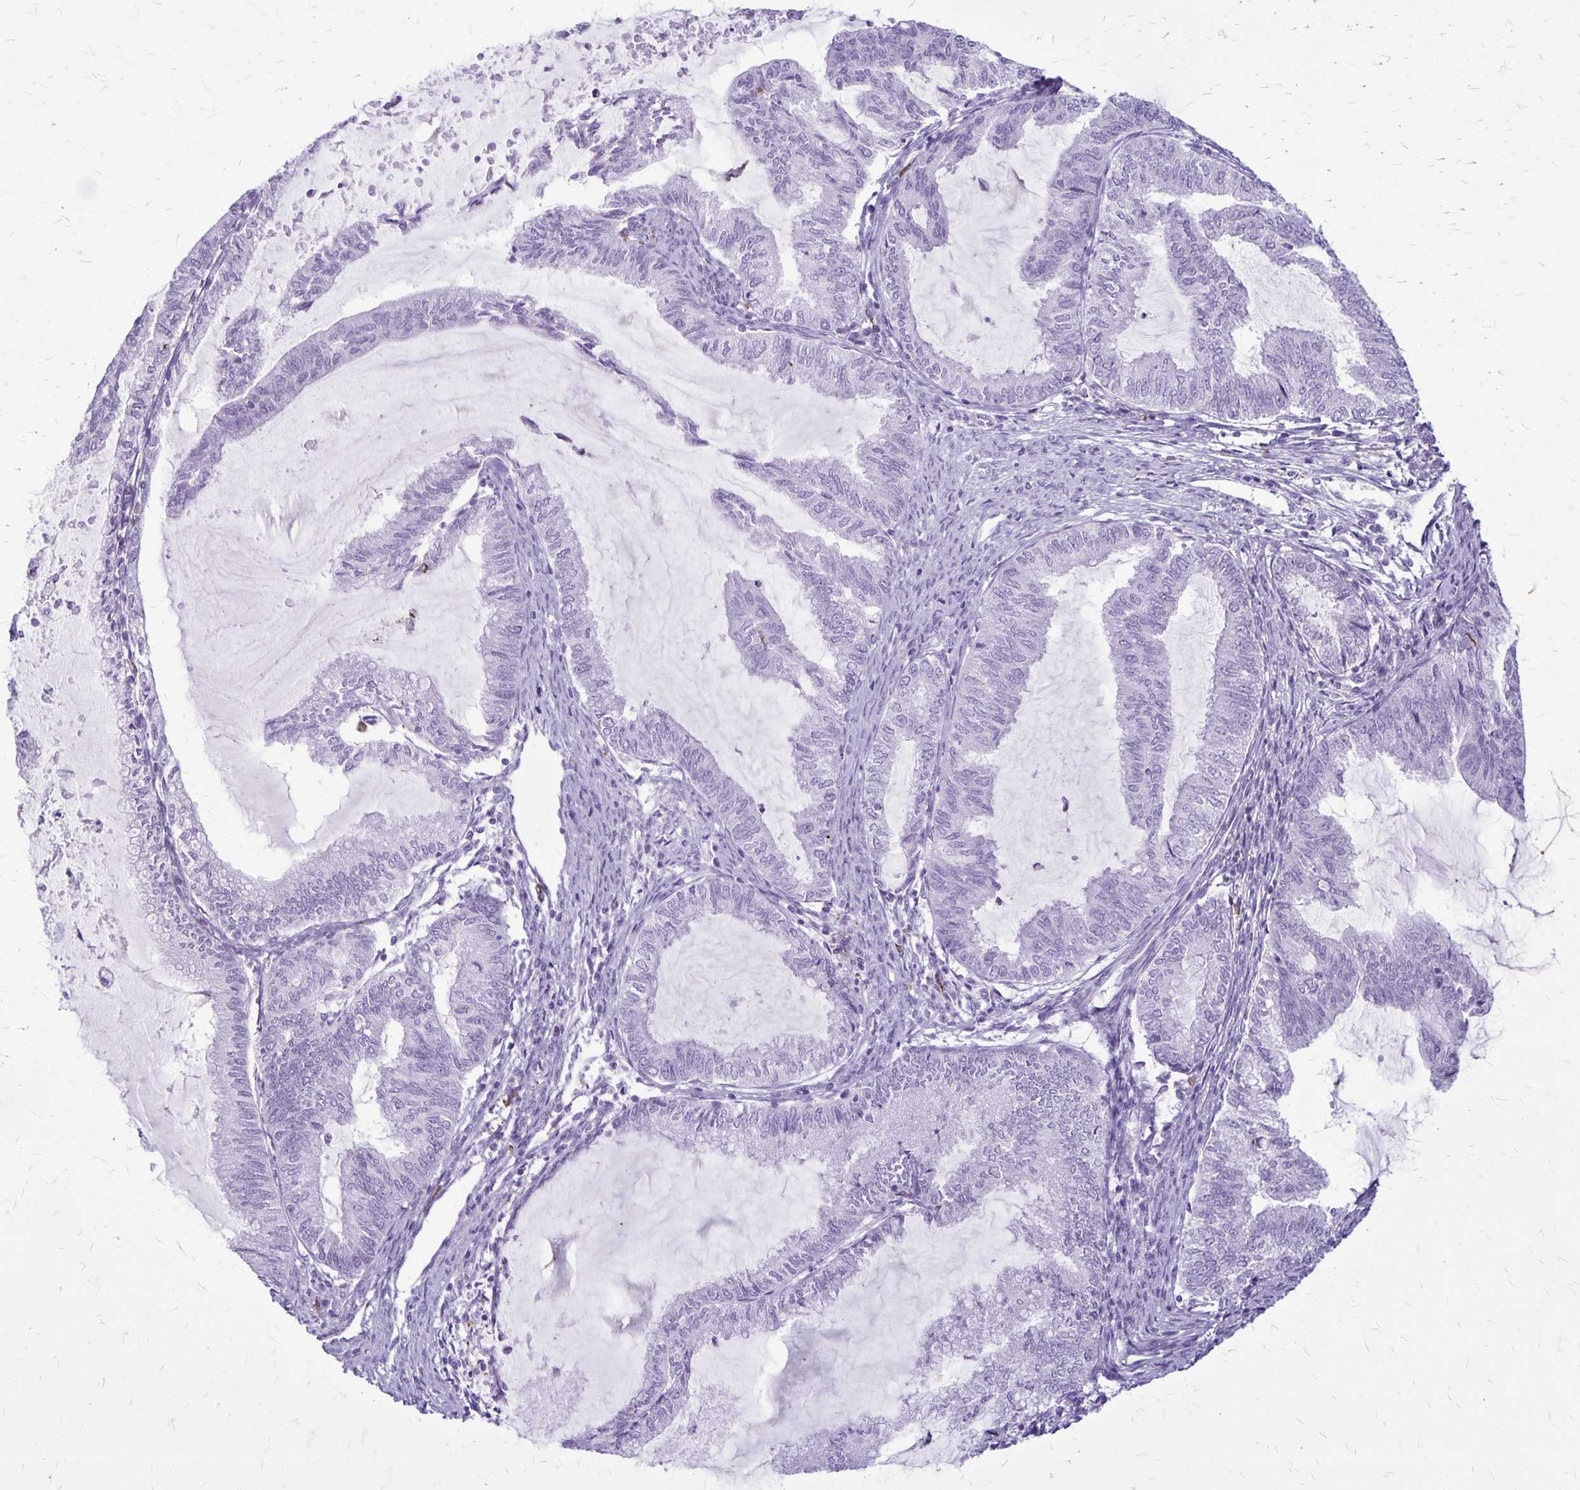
{"staining": {"intensity": "negative", "quantity": "none", "location": "none"}, "tissue": "endometrial cancer", "cell_type": "Tumor cells", "image_type": "cancer", "snomed": [{"axis": "morphology", "description": "Adenocarcinoma, NOS"}, {"axis": "topography", "description": "Endometrium"}], "caption": "Immunohistochemical staining of endometrial adenocarcinoma shows no significant positivity in tumor cells.", "gene": "RTN1", "patient": {"sex": "female", "age": 79}}